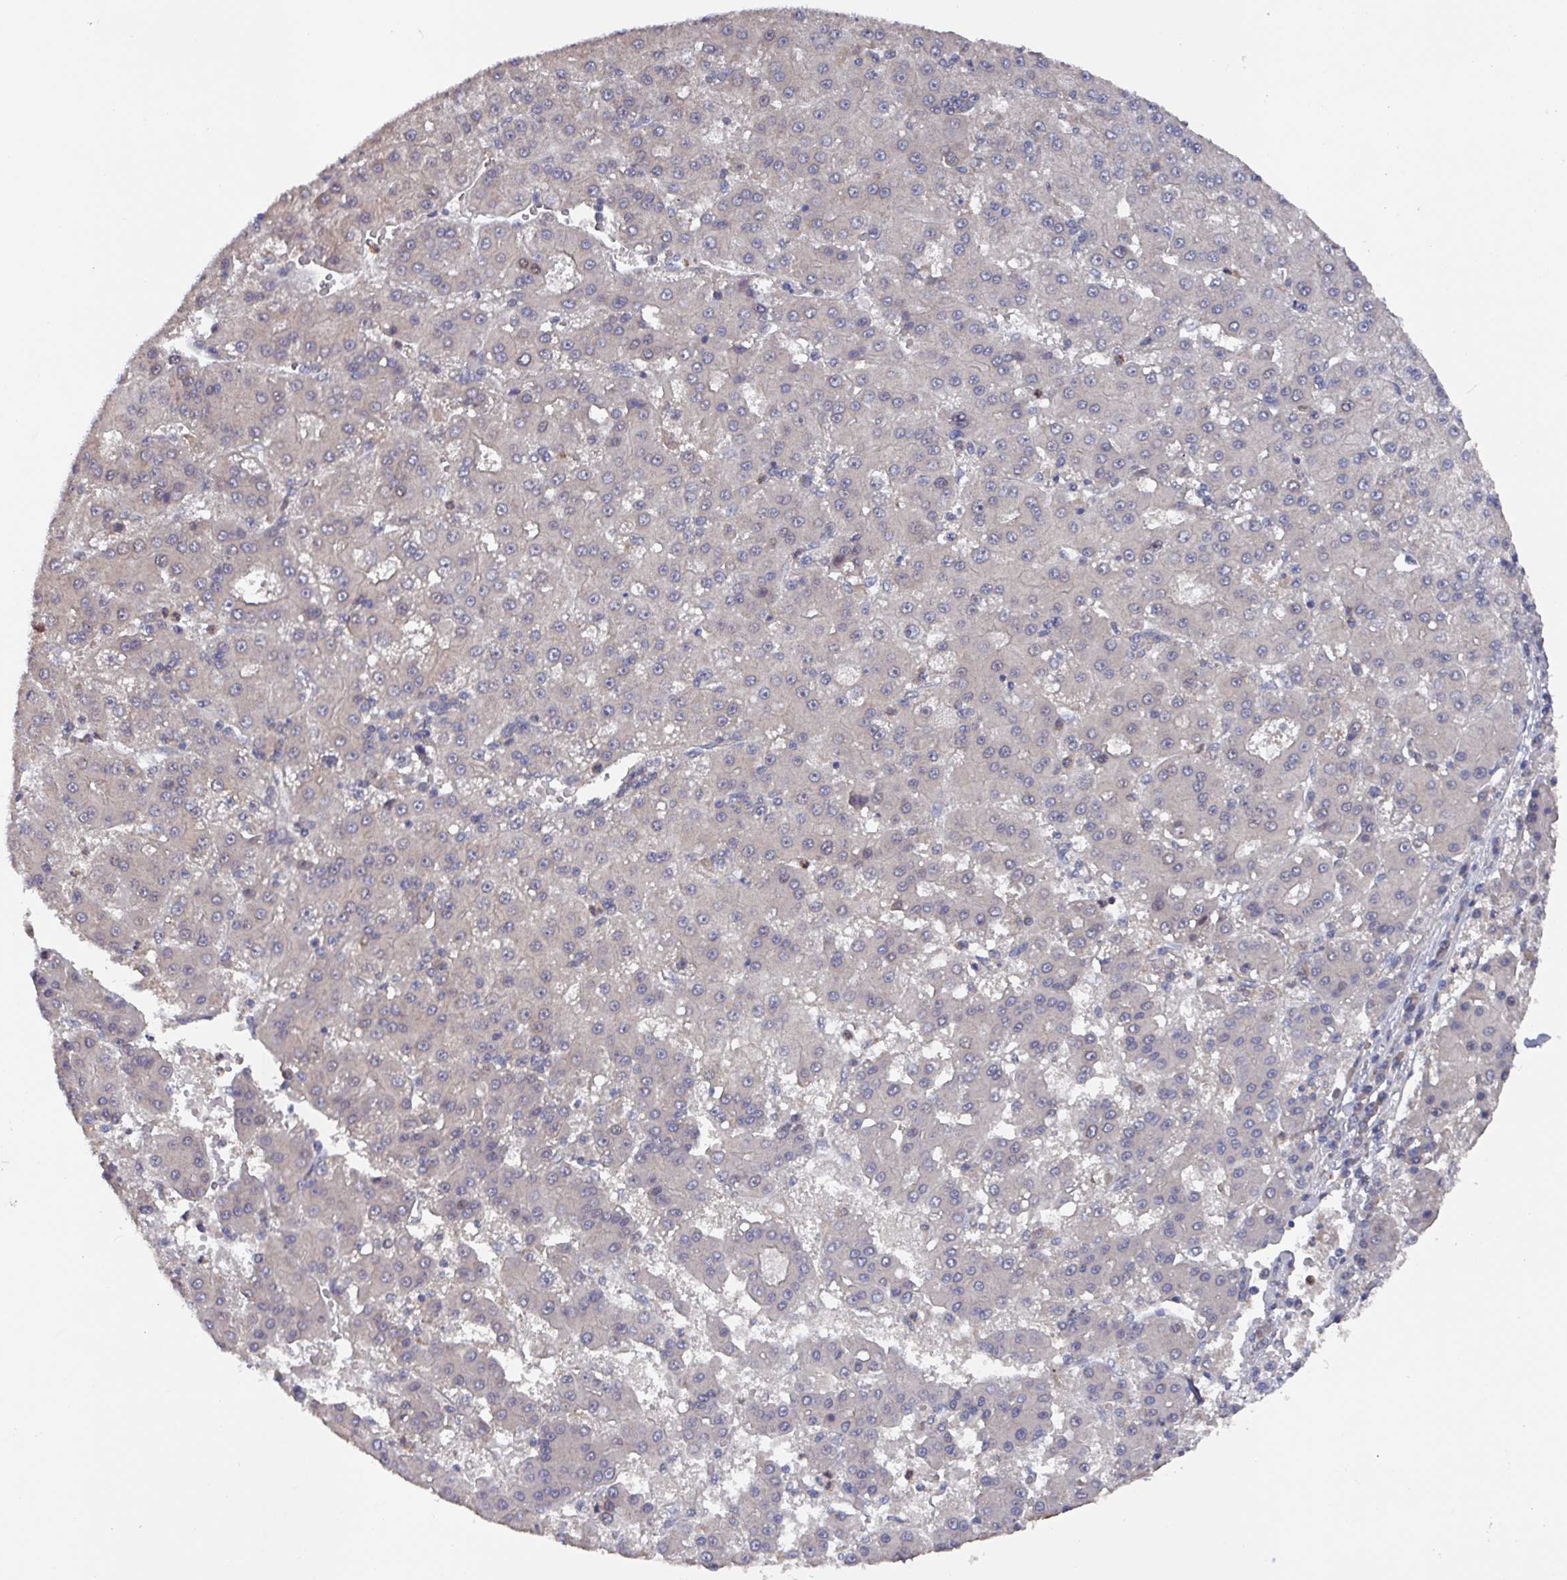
{"staining": {"intensity": "negative", "quantity": "none", "location": "none"}, "tissue": "liver cancer", "cell_type": "Tumor cells", "image_type": "cancer", "snomed": [{"axis": "morphology", "description": "Carcinoma, Hepatocellular, NOS"}, {"axis": "topography", "description": "Liver"}], "caption": "This is an IHC histopathology image of liver cancer (hepatocellular carcinoma). There is no expression in tumor cells.", "gene": "PRRX1", "patient": {"sex": "male", "age": 76}}